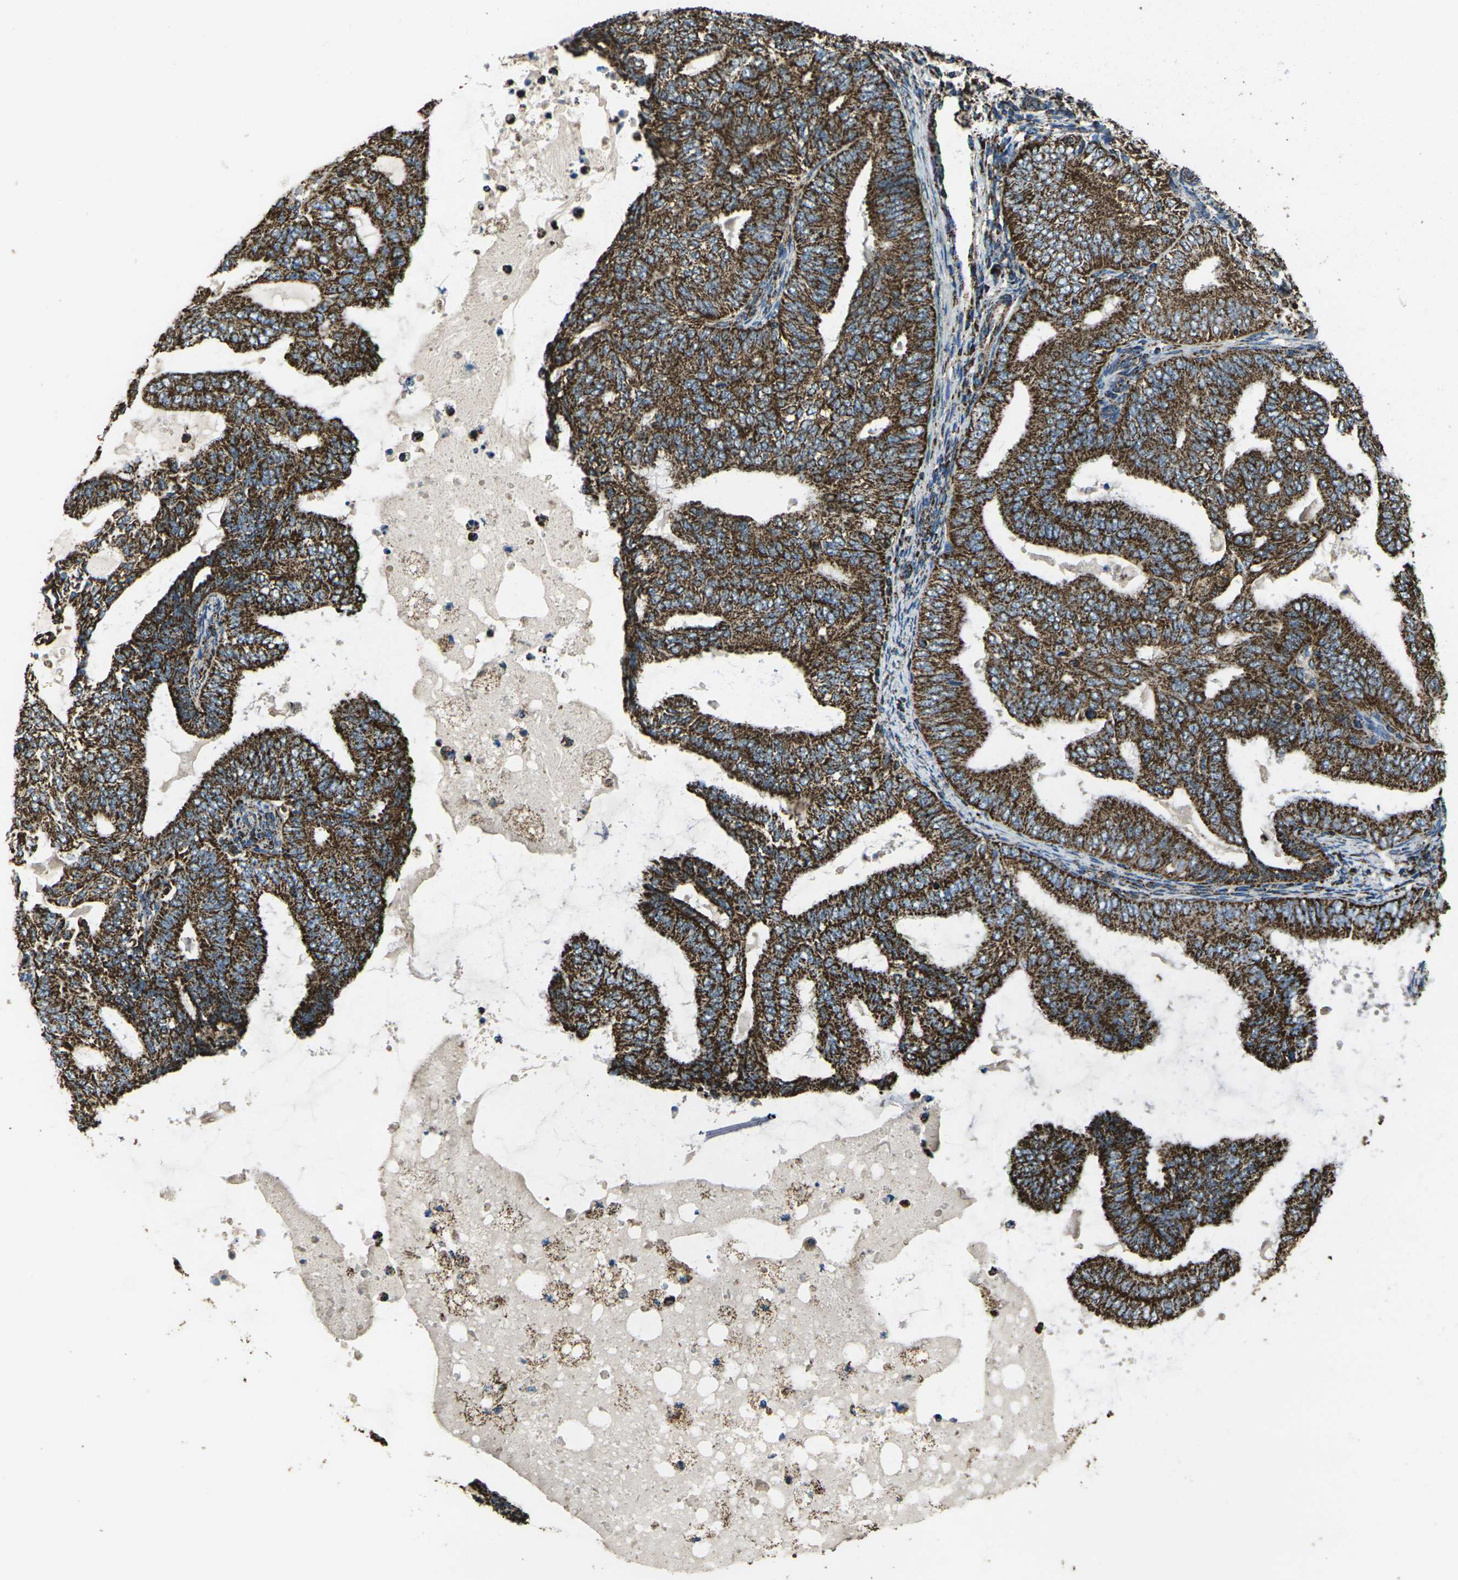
{"staining": {"intensity": "strong", "quantity": ">75%", "location": "cytoplasmic/membranous"}, "tissue": "endometrial cancer", "cell_type": "Tumor cells", "image_type": "cancer", "snomed": [{"axis": "morphology", "description": "Adenocarcinoma, NOS"}, {"axis": "topography", "description": "Endometrium"}], "caption": "High-magnification brightfield microscopy of endometrial adenocarcinoma stained with DAB (brown) and counterstained with hematoxylin (blue). tumor cells exhibit strong cytoplasmic/membranous positivity is seen in approximately>75% of cells.", "gene": "KLHL5", "patient": {"sex": "female", "age": 58}}